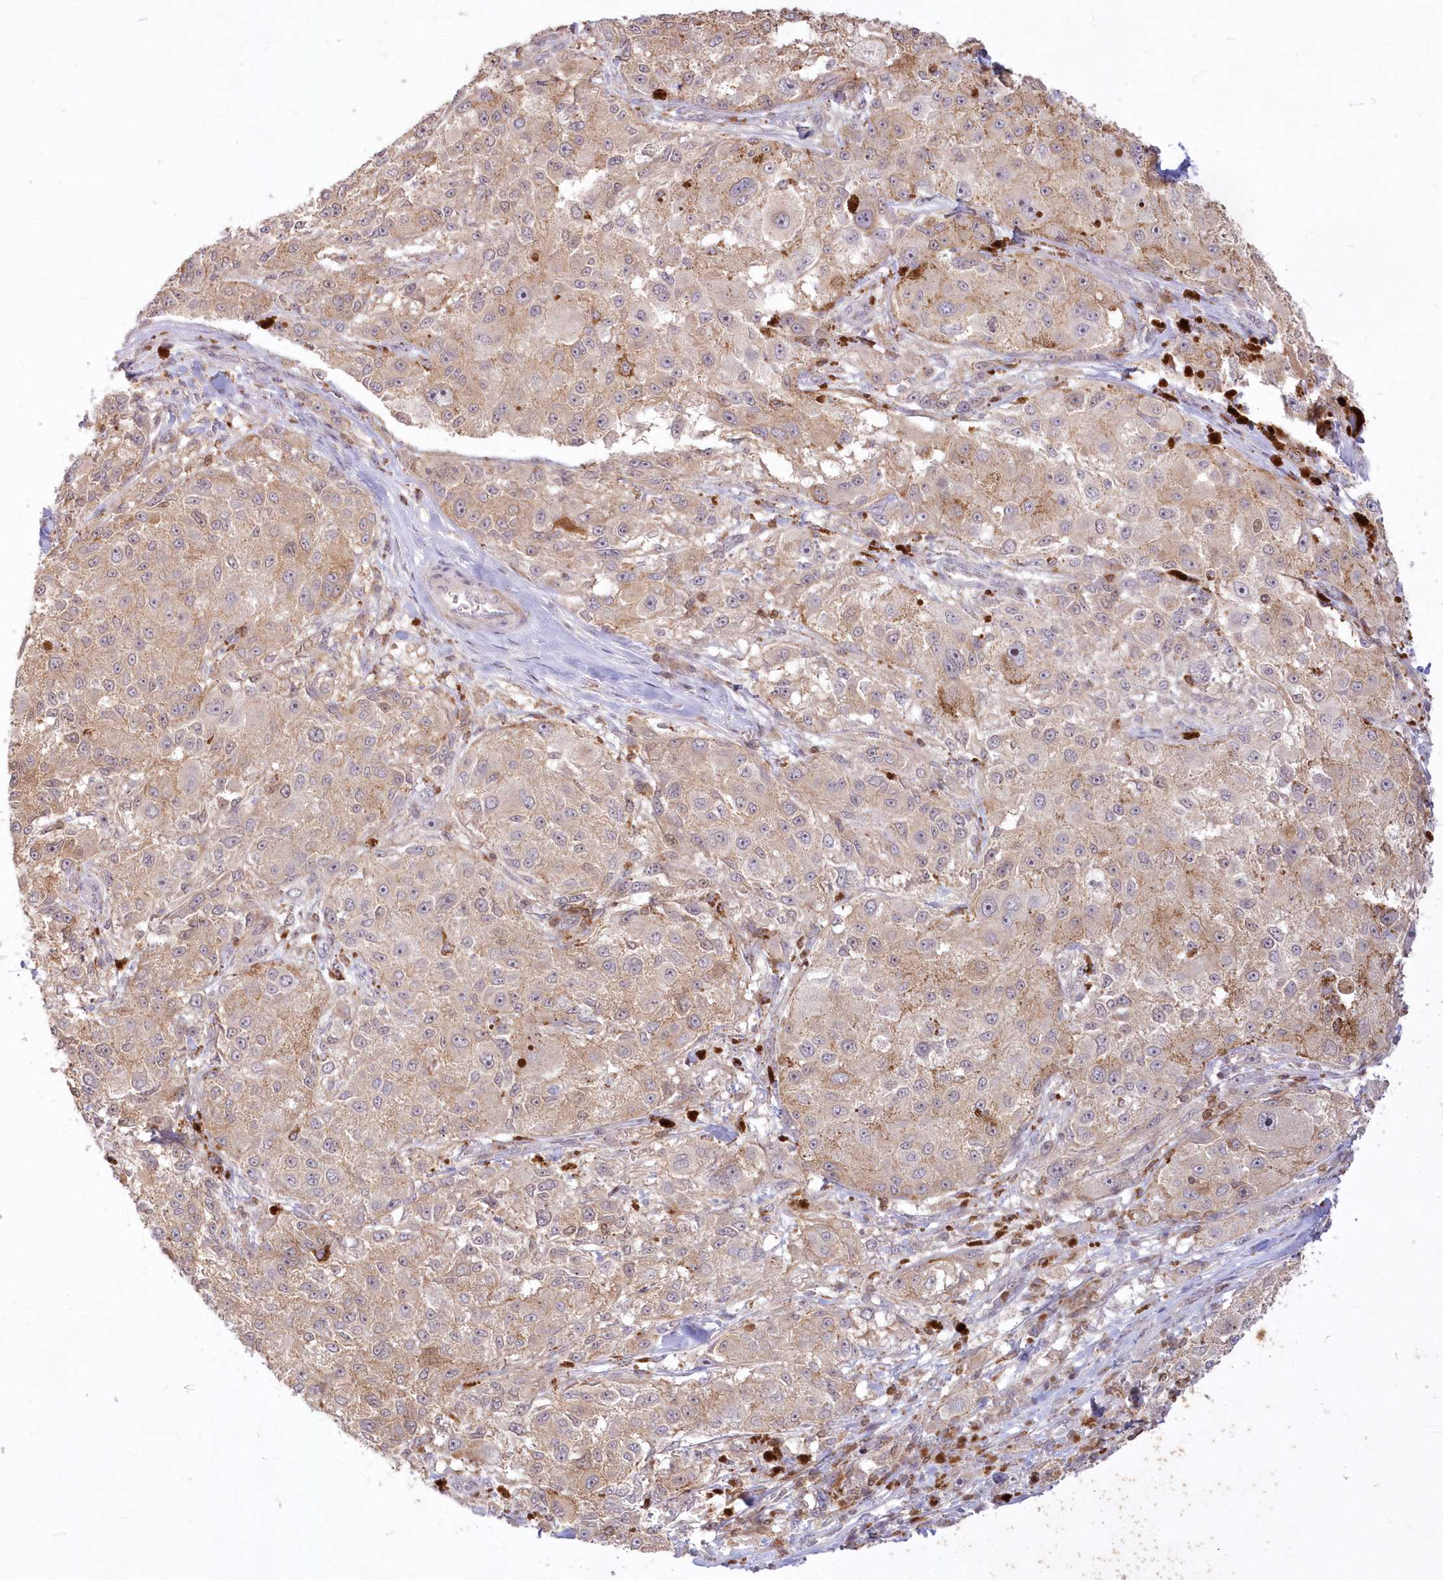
{"staining": {"intensity": "weak", "quantity": ">75%", "location": "cytoplasmic/membranous"}, "tissue": "melanoma", "cell_type": "Tumor cells", "image_type": "cancer", "snomed": [{"axis": "morphology", "description": "Necrosis, NOS"}, {"axis": "morphology", "description": "Malignant melanoma, NOS"}, {"axis": "topography", "description": "Skin"}], "caption": "Weak cytoplasmic/membranous expression for a protein is seen in approximately >75% of tumor cells of melanoma using immunohistochemistry.", "gene": "MTMR3", "patient": {"sex": "female", "age": 87}}